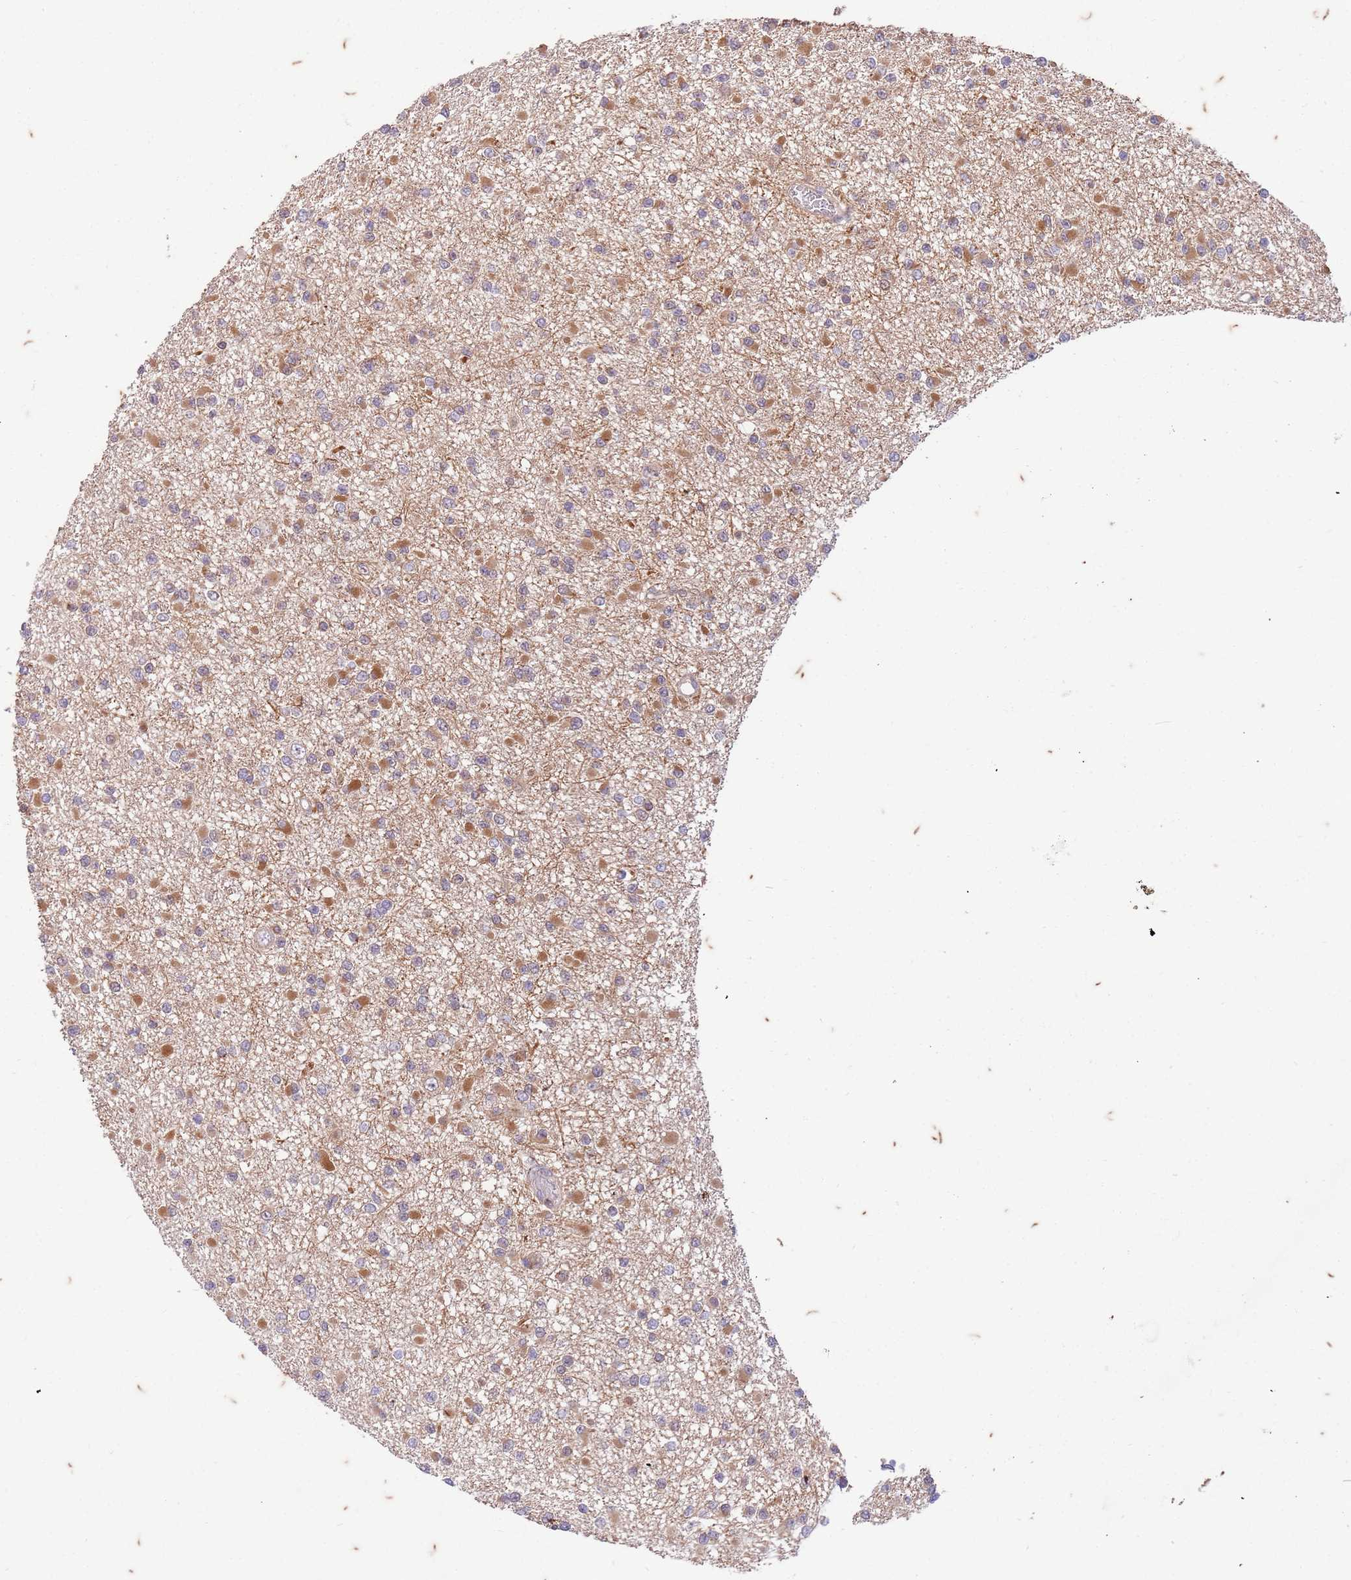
{"staining": {"intensity": "moderate", "quantity": "<25%", "location": "cytoplasmic/membranous"}, "tissue": "glioma", "cell_type": "Tumor cells", "image_type": "cancer", "snomed": [{"axis": "morphology", "description": "Glioma, malignant, Low grade"}, {"axis": "topography", "description": "Brain"}], "caption": "Immunohistochemistry micrograph of neoplastic tissue: human malignant low-grade glioma stained using immunohistochemistry shows low levels of moderate protein expression localized specifically in the cytoplasmic/membranous of tumor cells, appearing as a cytoplasmic/membranous brown color.", "gene": "RAPGEF3", "patient": {"sex": "female", "age": 22}}